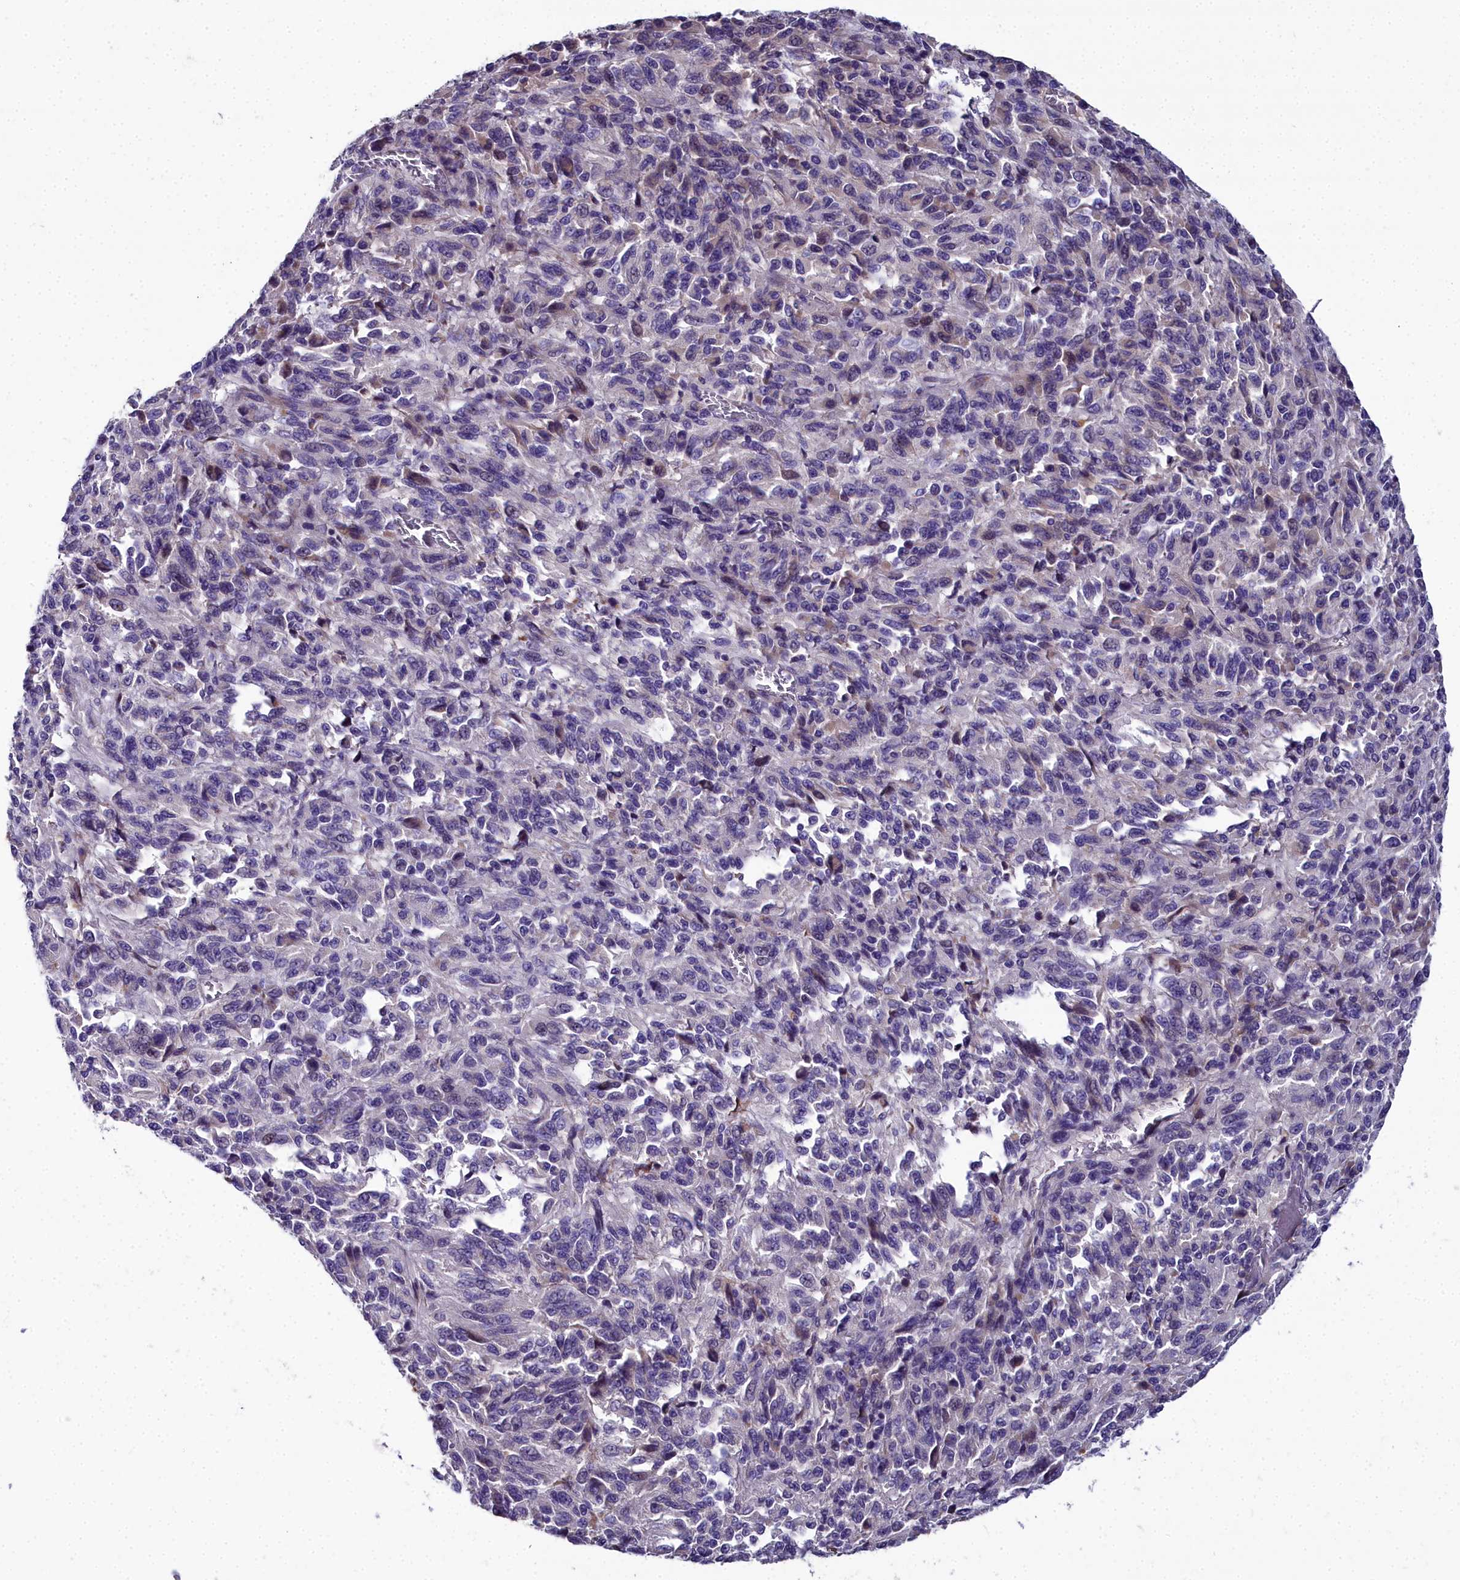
{"staining": {"intensity": "negative", "quantity": "none", "location": "none"}, "tissue": "melanoma", "cell_type": "Tumor cells", "image_type": "cancer", "snomed": [{"axis": "morphology", "description": "Malignant melanoma, Metastatic site"}, {"axis": "topography", "description": "Lung"}], "caption": "The immunohistochemistry (IHC) histopathology image has no significant staining in tumor cells of melanoma tissue. Brightfield microscopy of IHC stained with DAB (3,3'-diaminobenzidine) (brown) and hematoxylin (blue), captured at high magnification.", "gene": "NT5M", "patient": {"sex": "male", "age": 64}}